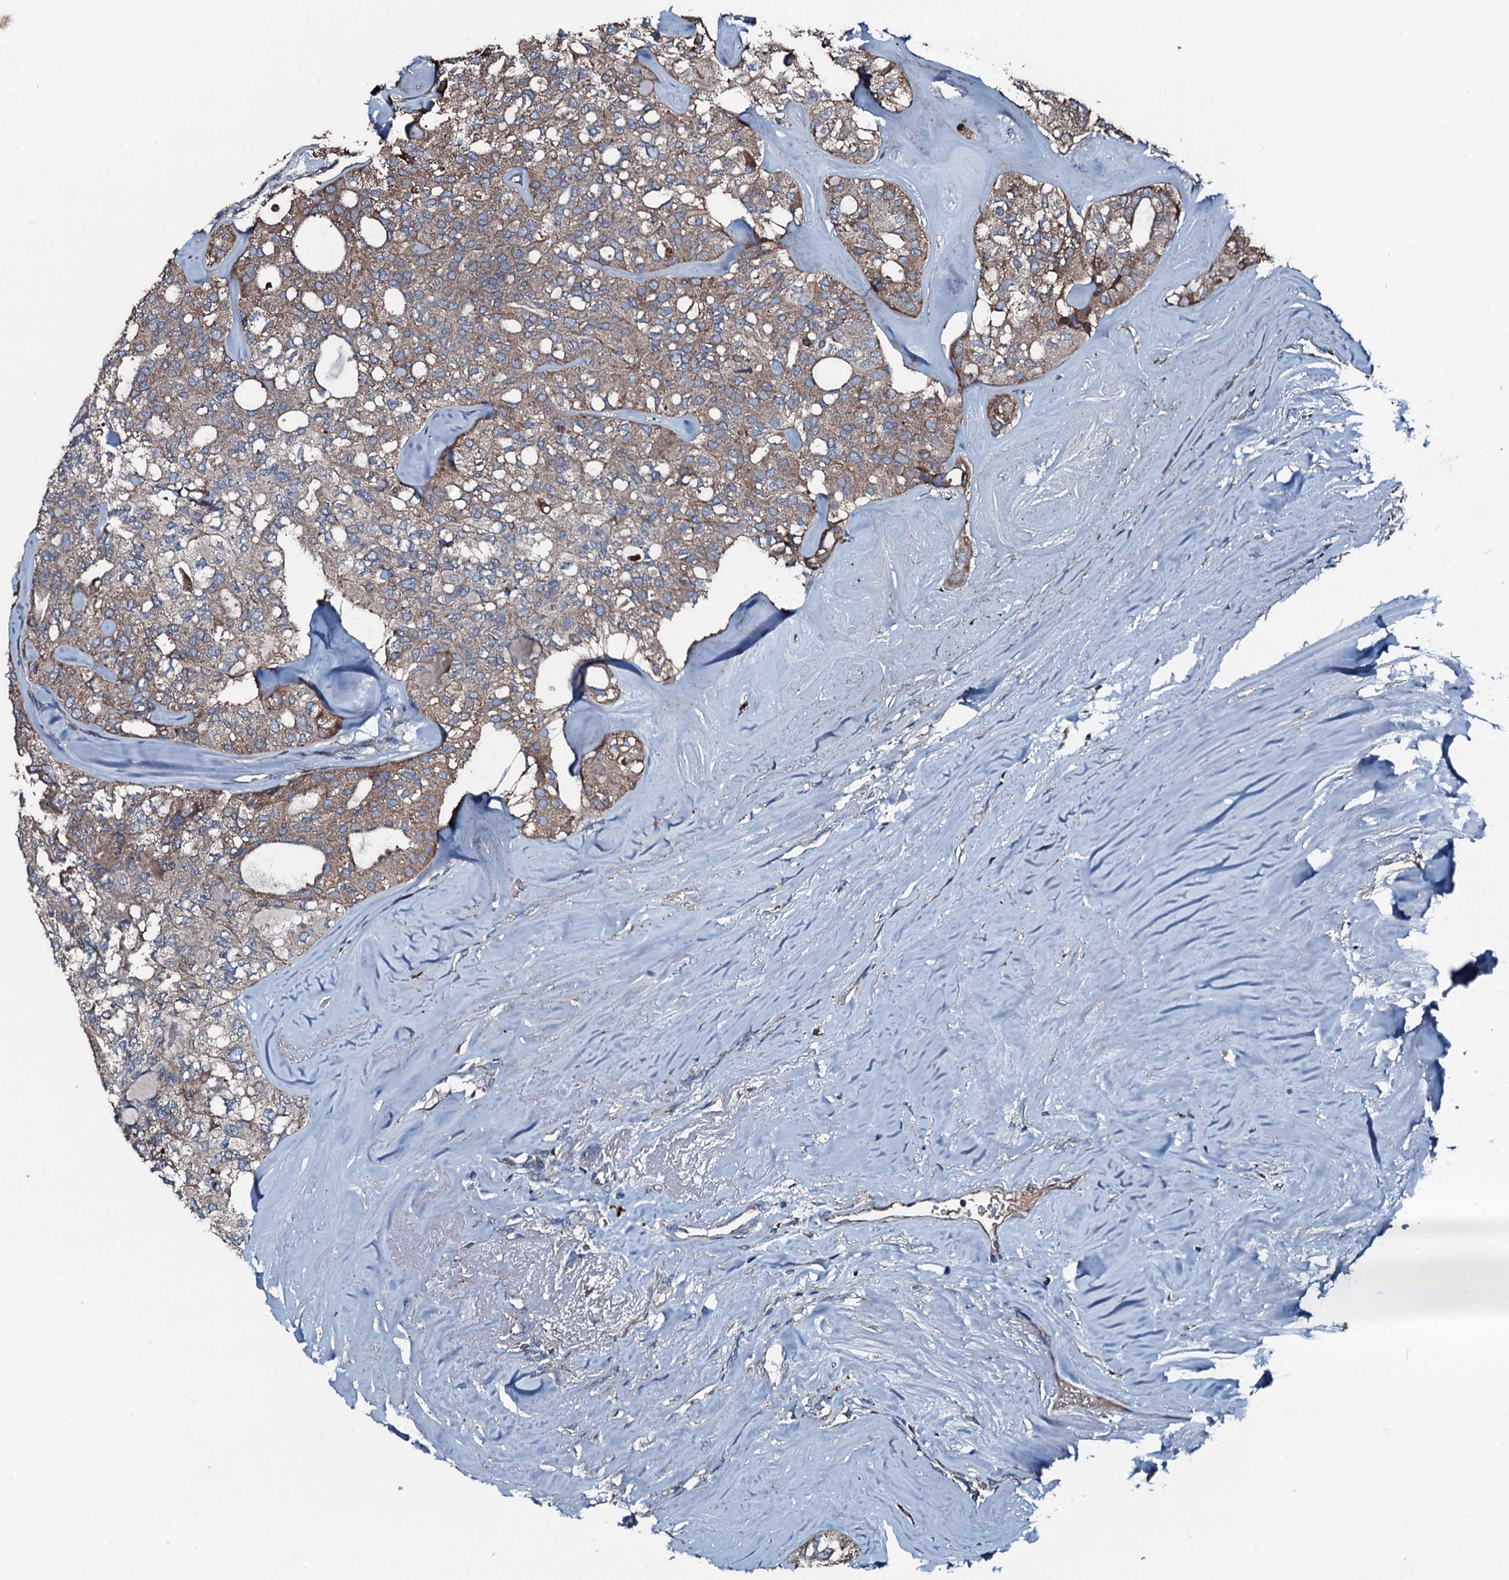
{"staining": {"intensity": "weak", "quantity": "25%-75%", "location": "cytoplasmic/membranous"}, "tissue": "thyroid cancer", "cell_type": "Tumor cells", "image_type": "cancer", "snomed": [{"axis": "morphology", "description": "Follicular adenoma carcinoma, NOS"}, {"axis": "topography", "description": "Thyroid gland"}], "caption": "DAB immunohistochemical staining of human follicular adenoma carcinoma (thyroid) reveals weak cytoplasmic/membranous protein staining in about 25%-75% of tumor cells. The staining was performed using DAB to visualize the protein expression in brown, while the nuclei were stained in blue with hematoxylin (Magnification: 20x).", "gene": "ACSS3", "patient": {"sex": "male", "age": 75}}